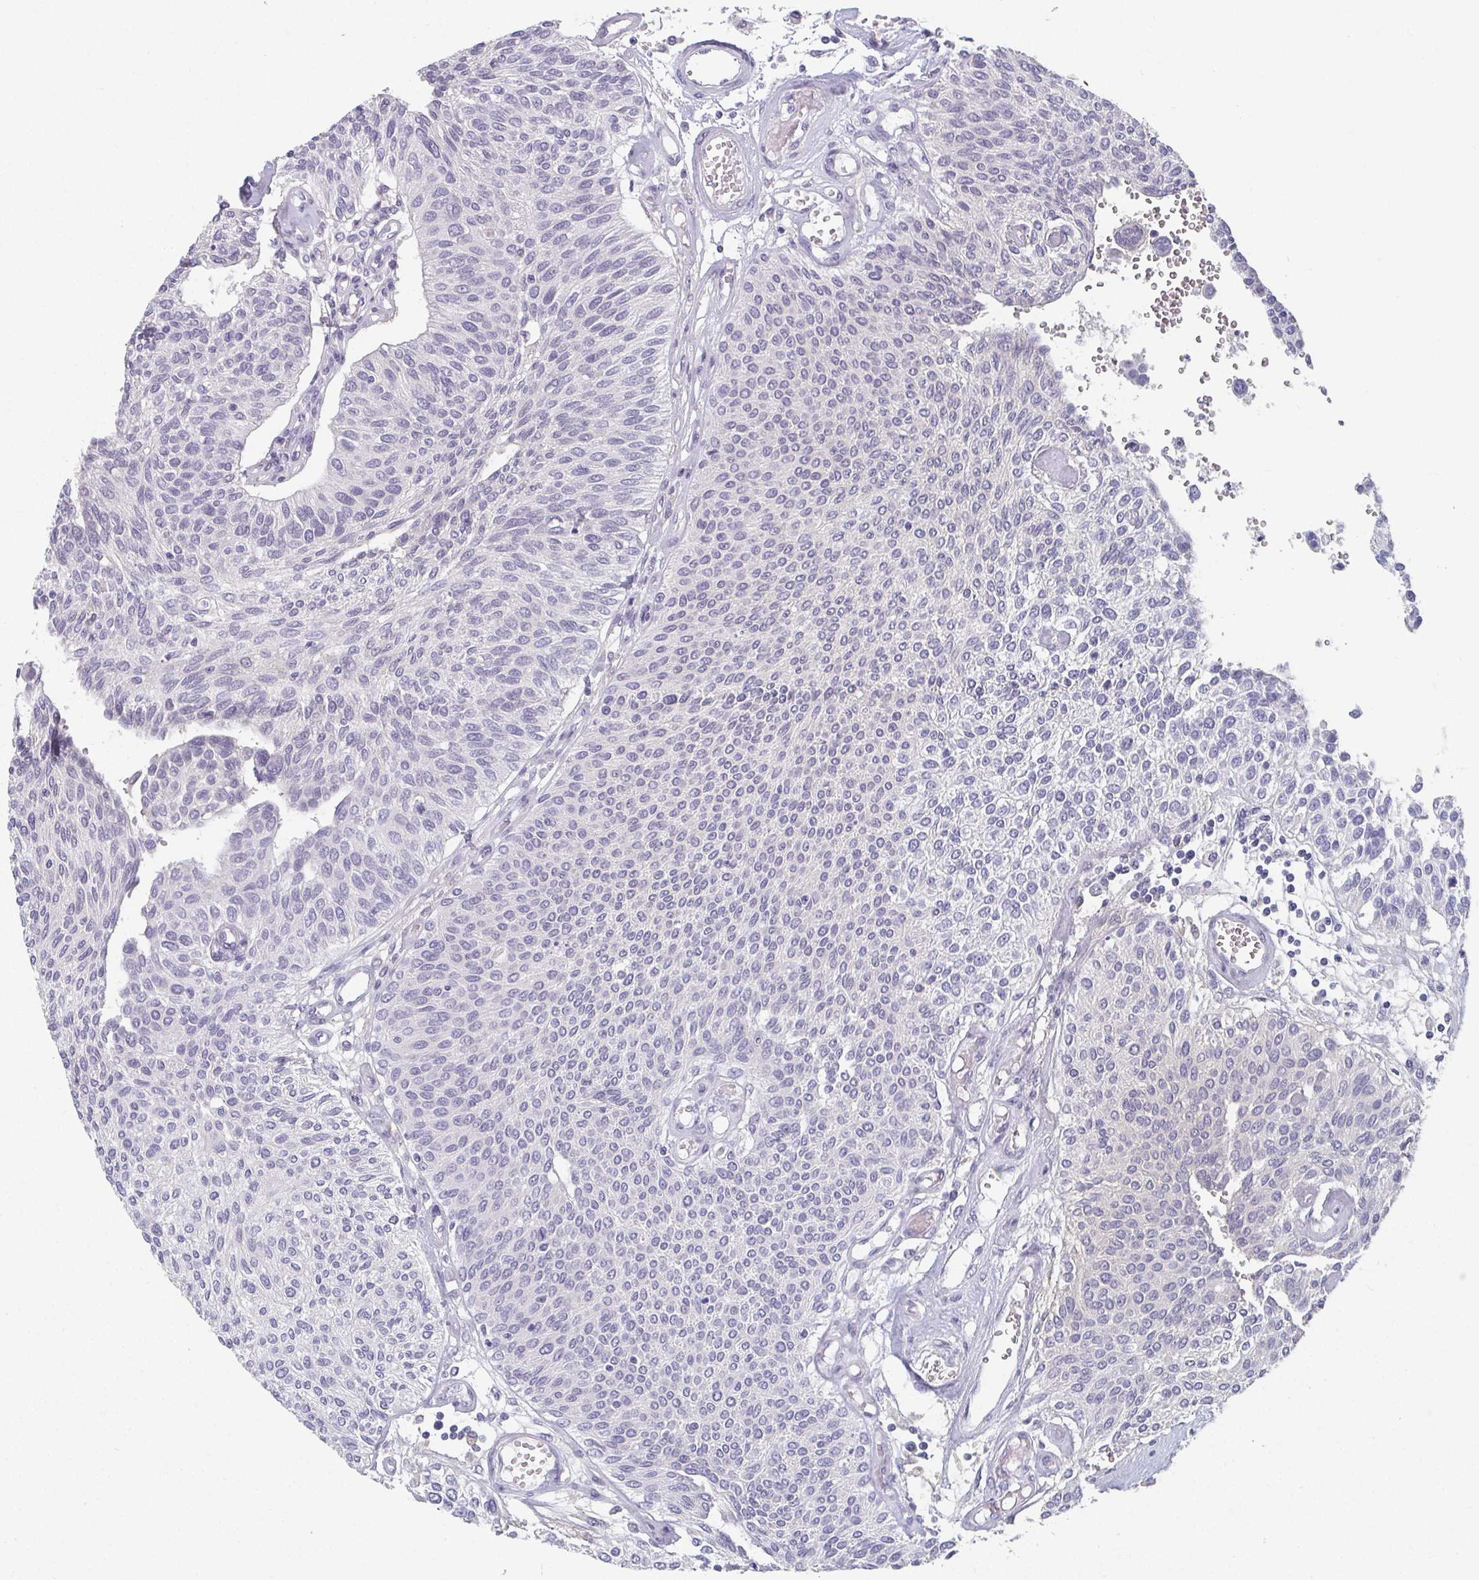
{"staining": {"intensity": "negative", "quantity": "none", "location": "none"}, "tissue": "urothelial cancer", "cell_type": "Tumor cells", "image_type": "cancer", "snomed": [{"axis": "morphology", "description": "Urothelial carcinoma, NOS"}, {"axis": "topography", "description": "Urinary bladder"}], "caption": "Urothelial cancer stained for a protein using IHC displays no positivity tumor cells.", "gene": "CAMKV", "patient": {"sex": "male", "age": 55}}